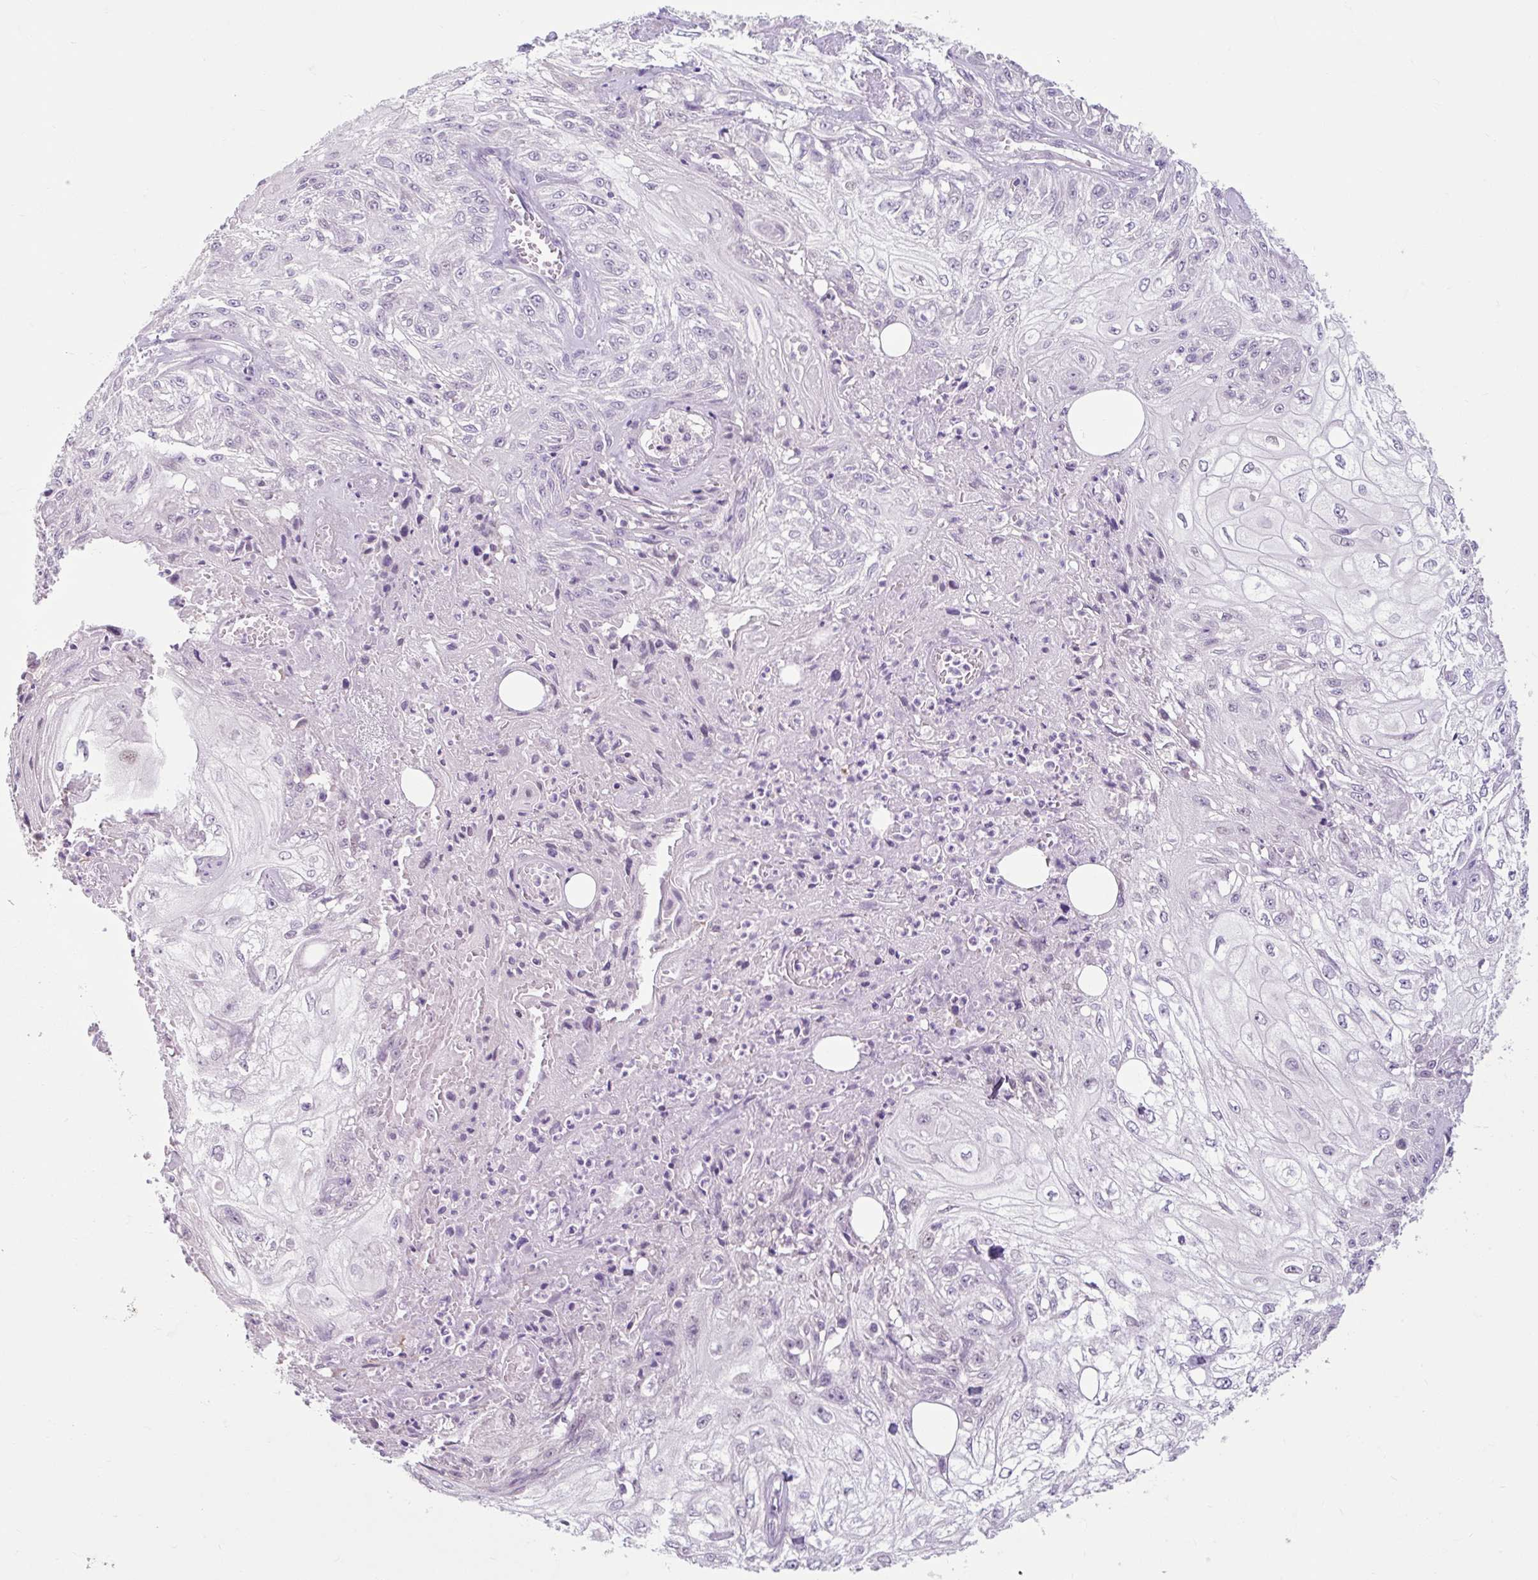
{"staining": {"intensity": "negative", "quantity": "none", "location": "none"}, "tissue": "skin cancer", "cell_type": "Tumor cells", "image_type": "cancer", "snomed": [{"axis": "morphology", "description": "Squamous cell carcinoma, NOS"}, {"axis": "morphology", "description": "Squamous cell carcinoma, metastatic, NOS"}, {"axis": "topography", "description": "Skin"}, {"axis": "topography", "description": "Lymph node"}], "caption": "An image of skin cancer stained for a protein demonstrates no brown staining in tumor cells.", "gene": "CDH19", "patient": {"sex": "male", "age": 75}}